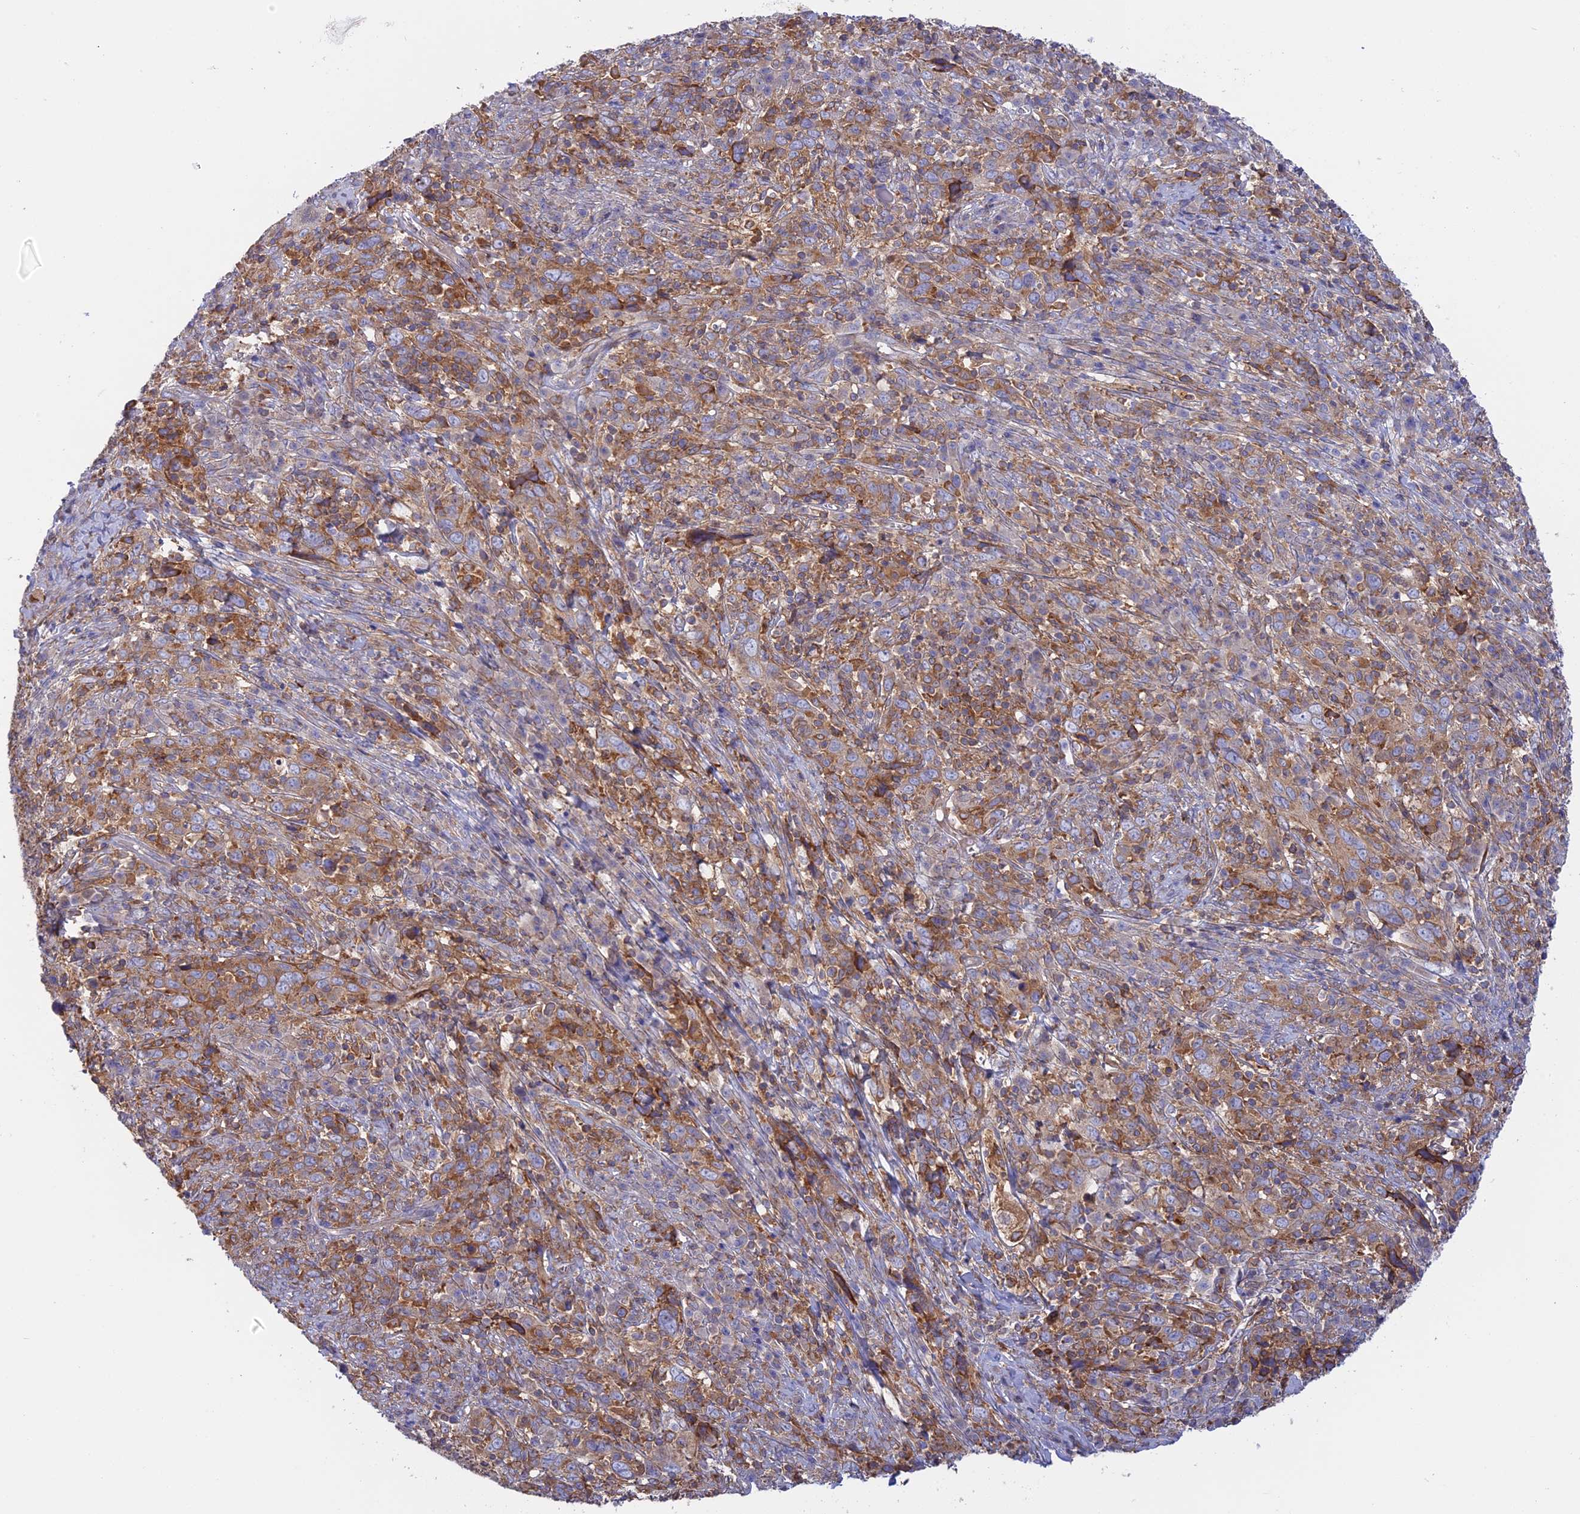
{"staining": {"intensity": "moderate", "quantity": "25%-75%", "location": "cytoplasmic/membranous"}, "tissue": "cervical cancer", "cell_type": "Tumor cells", "image_type": "cancer", "snomed": [{"axis": "morphology", "description": "Squamous cell carcinoma, NOS"}, {"axis": "topography", "description": "Cervix"}], "caption": "This histopathology image exhibits immunohistochemistry staining of human cervical squamous cell carcinoma, with medium moderate cytoplasmic/membranous expression in approximately 25%-75% of tumor cells.", "gene": "GMIP", "patient": {"sex": "female", "age": 46}}